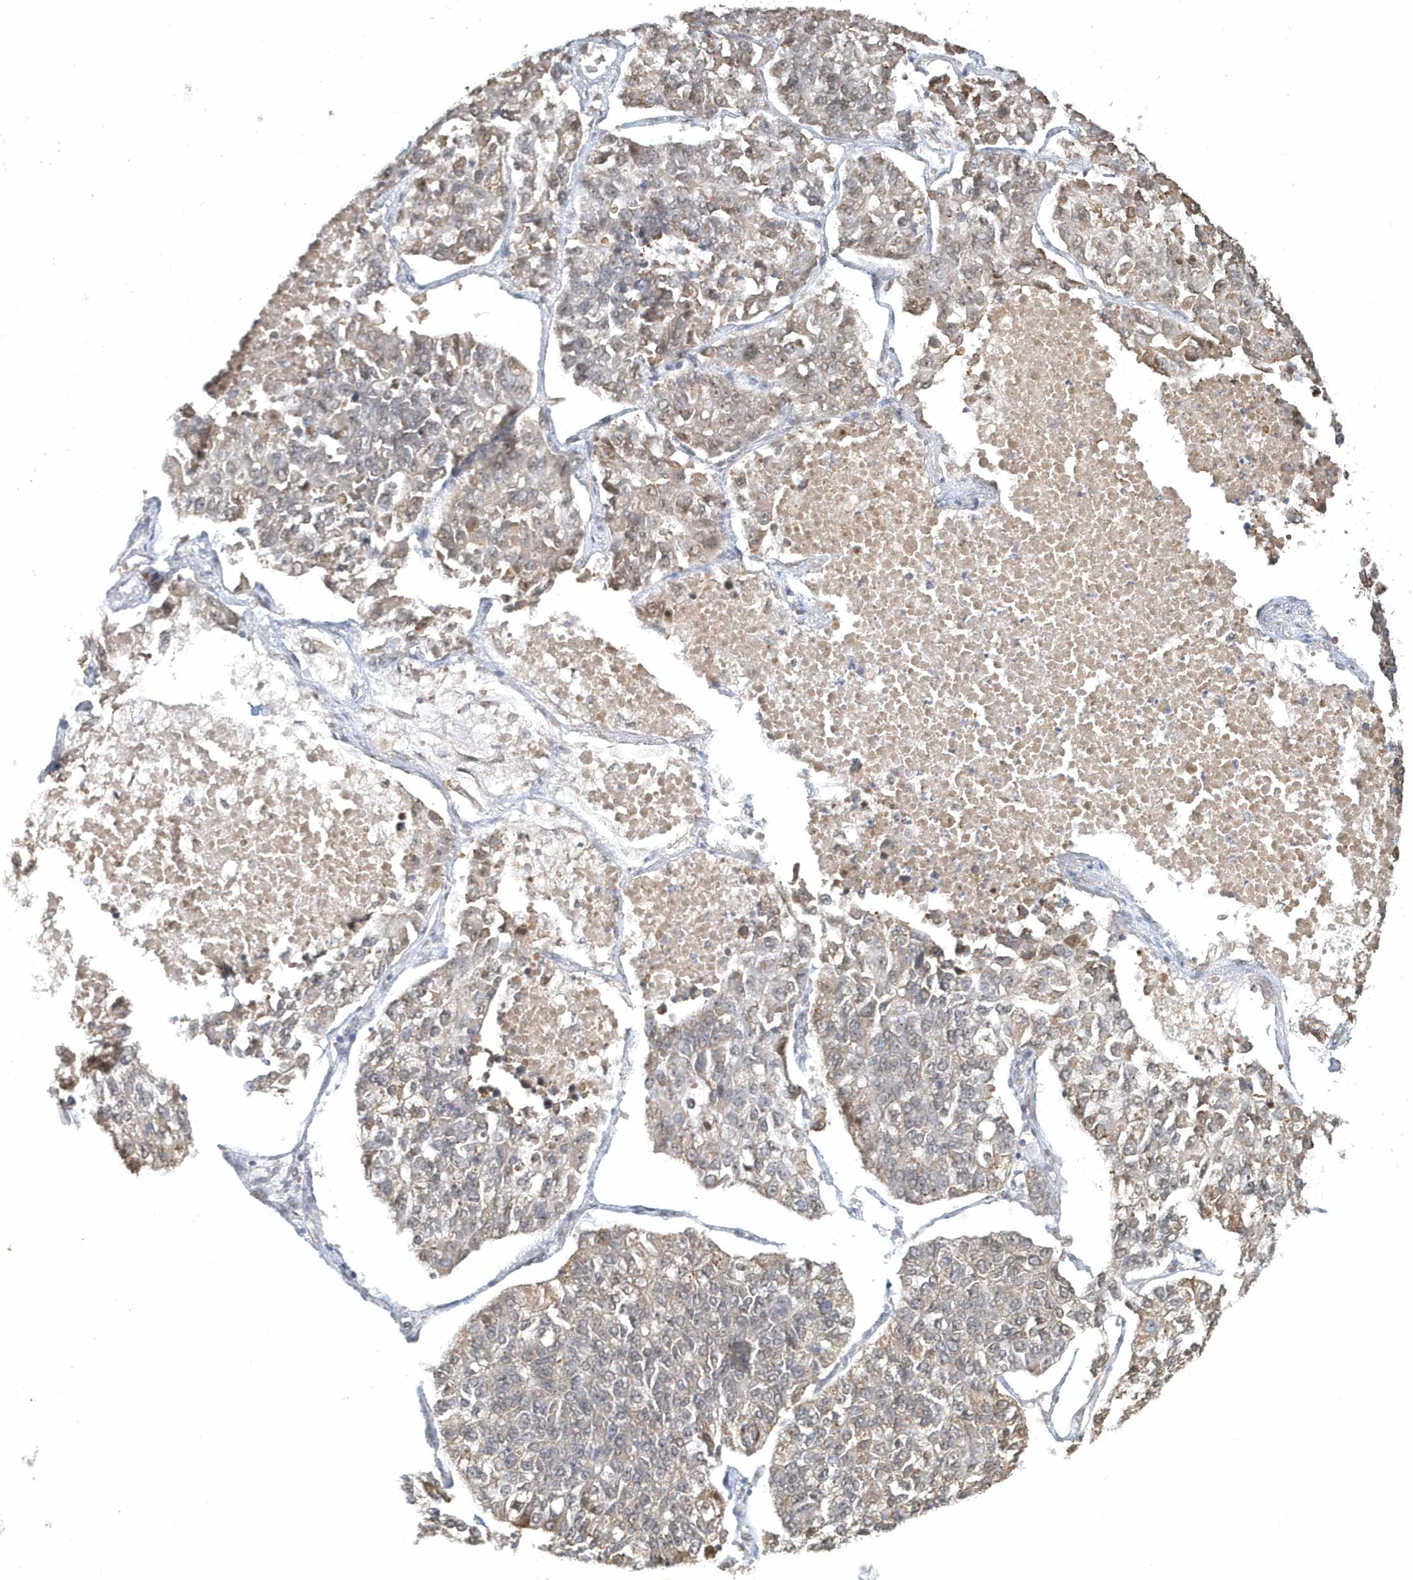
{"staining": {"intensity": "weak", "quantity": "25%-75%", "location": "cytoplasmic/membranous,nuclear"}, "tissue": "lung cancer", "cell_type": "Tumor cells", "image_type": "cancer", "snomed": [{"axis": "morphology", "description": "Adenocarcinoma, NOS"}, {"axis": "topography", "description": "Lung"}], "caption": "Adenocarcinoma (lung) stained with immunohistochemistry shows weak cytoplasmic/membranous and nuclear expression in about 25%-75% of tumor cells.", "gene": "PSMD6", "patient": {"sex": "male", "age": 49}}